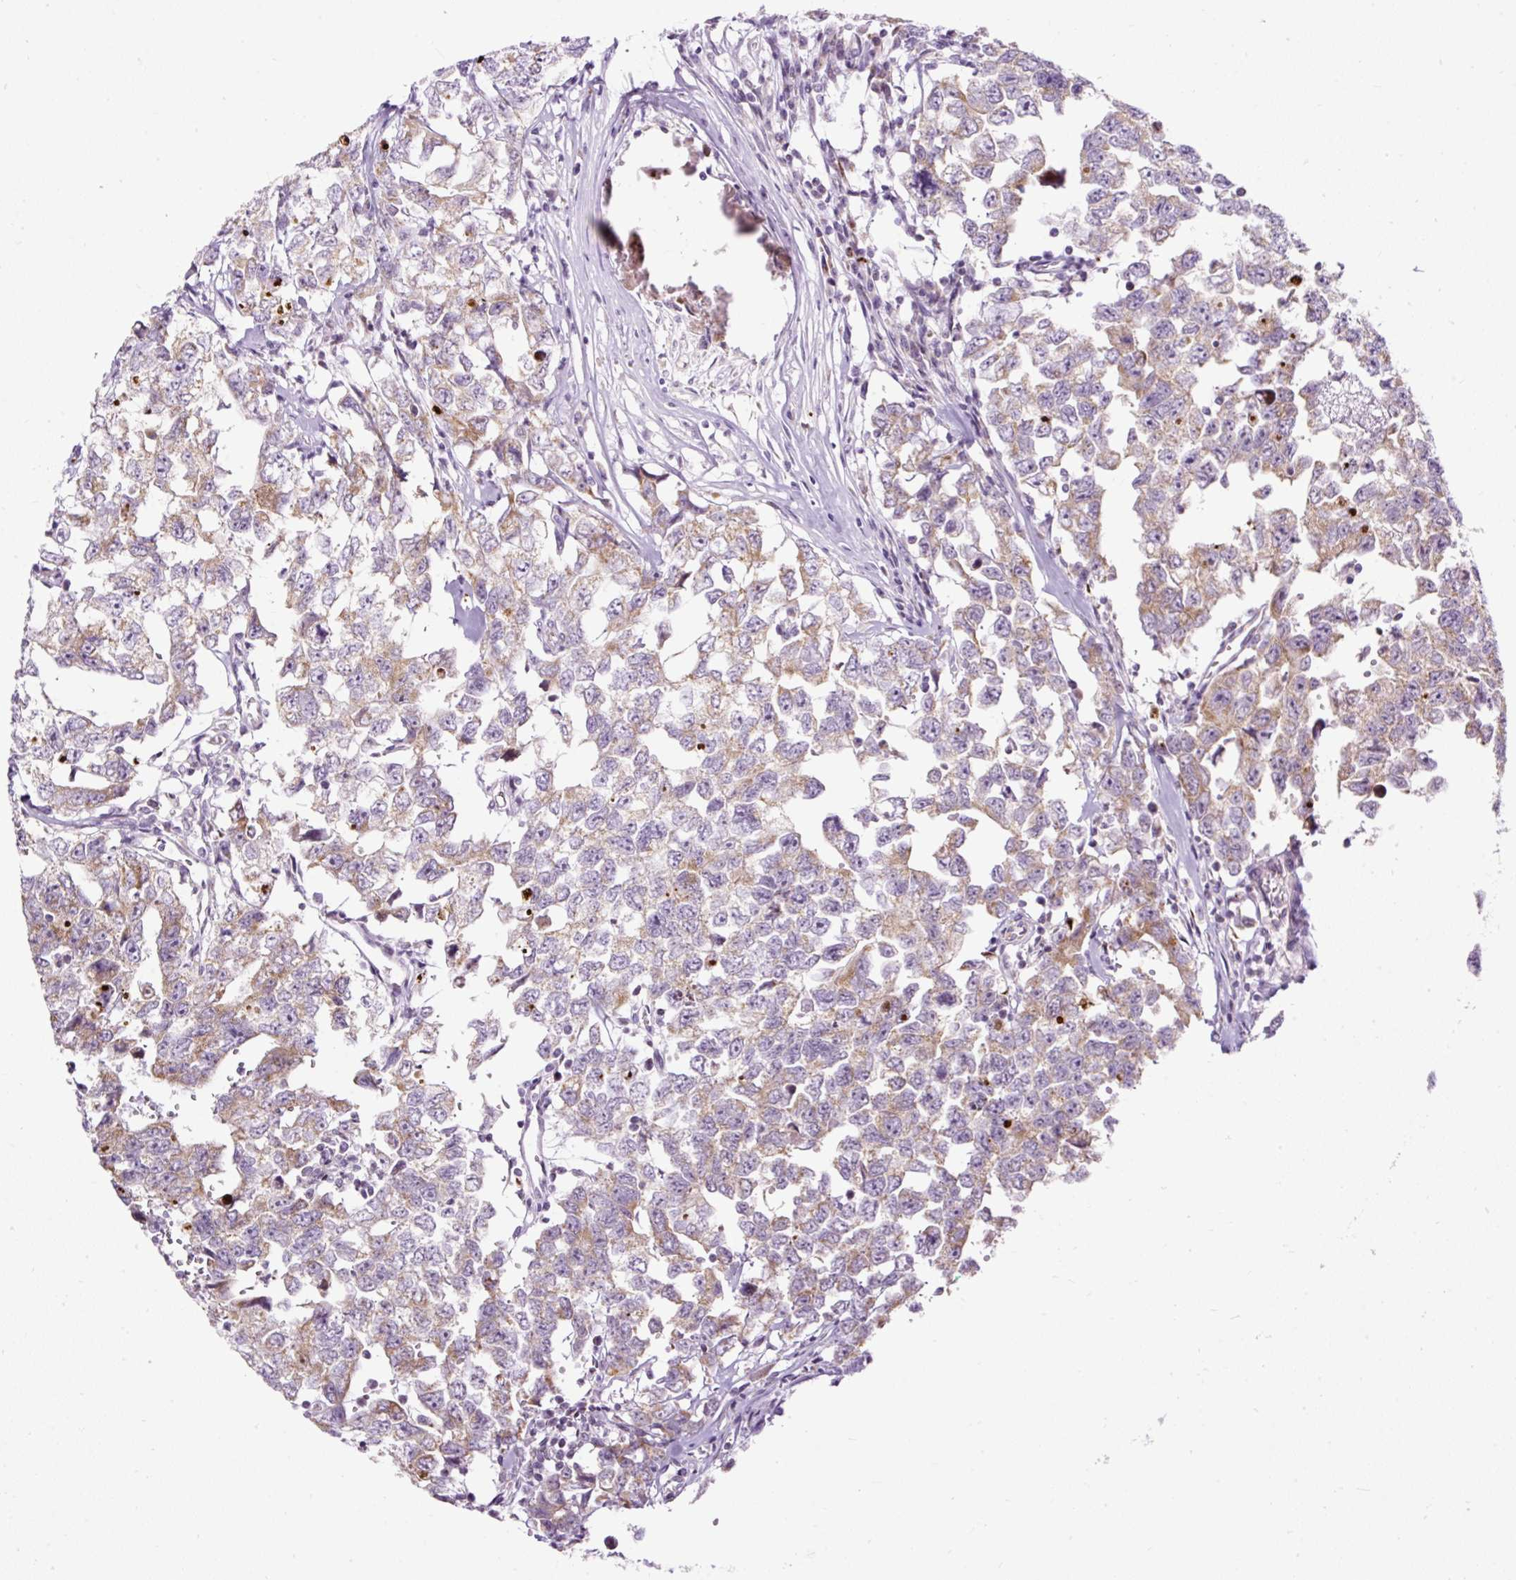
{"staining": {"intensity": "weak", "quantity": "25%-75%", "location": "cytoplasmic/membranous"}, "tissue": "testis cancer", "cell_type": "Tumor cells", "image_type": "cancer", "snomed": [{"axis": "morphology", "description": "Carcinoma, Embryonal, NOS"}, {"axis": "topography", "description": "Testis"}], "caption": "A micrograph showing weak cytoplasmic/membranous expression in approximately 25%-75% of tumor cells in testis cancer (embryonal carcinoma), as visualized by brown immunohistochemical staining.", "gene": "FMC1", "patient": {"sex": "male", "age": 22}}